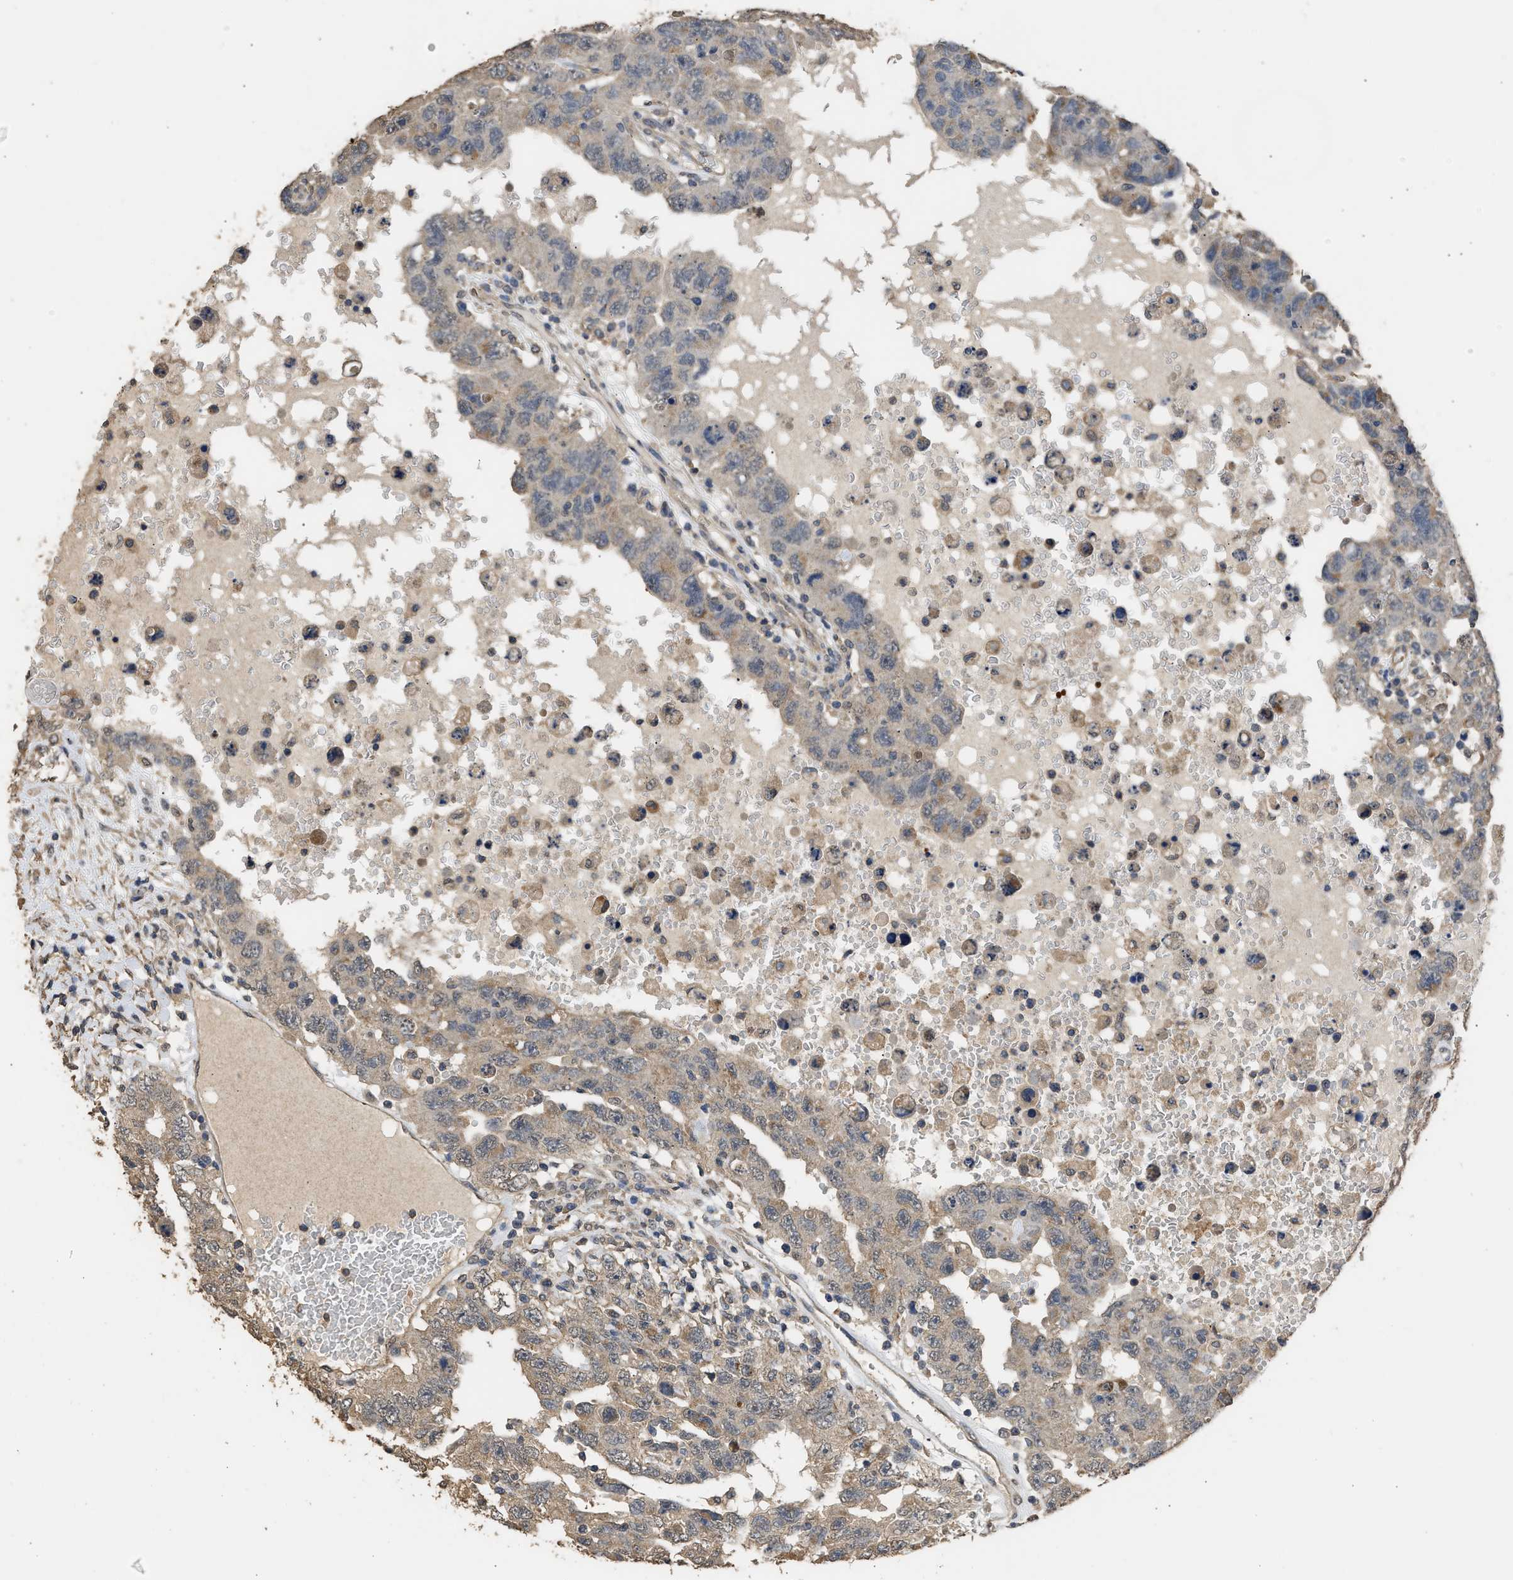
{"staining": {"intensity": "weak", "quantity": "25%-75%", "location": "cytoplasmic/membranous"}, "tissue": "testis cancer", "cell_type": "Tumor cells", "image_type": "cancer", "snomed": [{"axis": "morphology", "description": "Carcinoma, Embryonal, NOS"}, {"axis": "topography", "description": "Testis"}], "caption": "Tumor cells reveal low levels of weak cytoplasmic/membranous staining in approximately 25%-75% of cells in human testis cancer.", "gene": "SPINT2", "patient": {"sex": "male", "age": 26}}